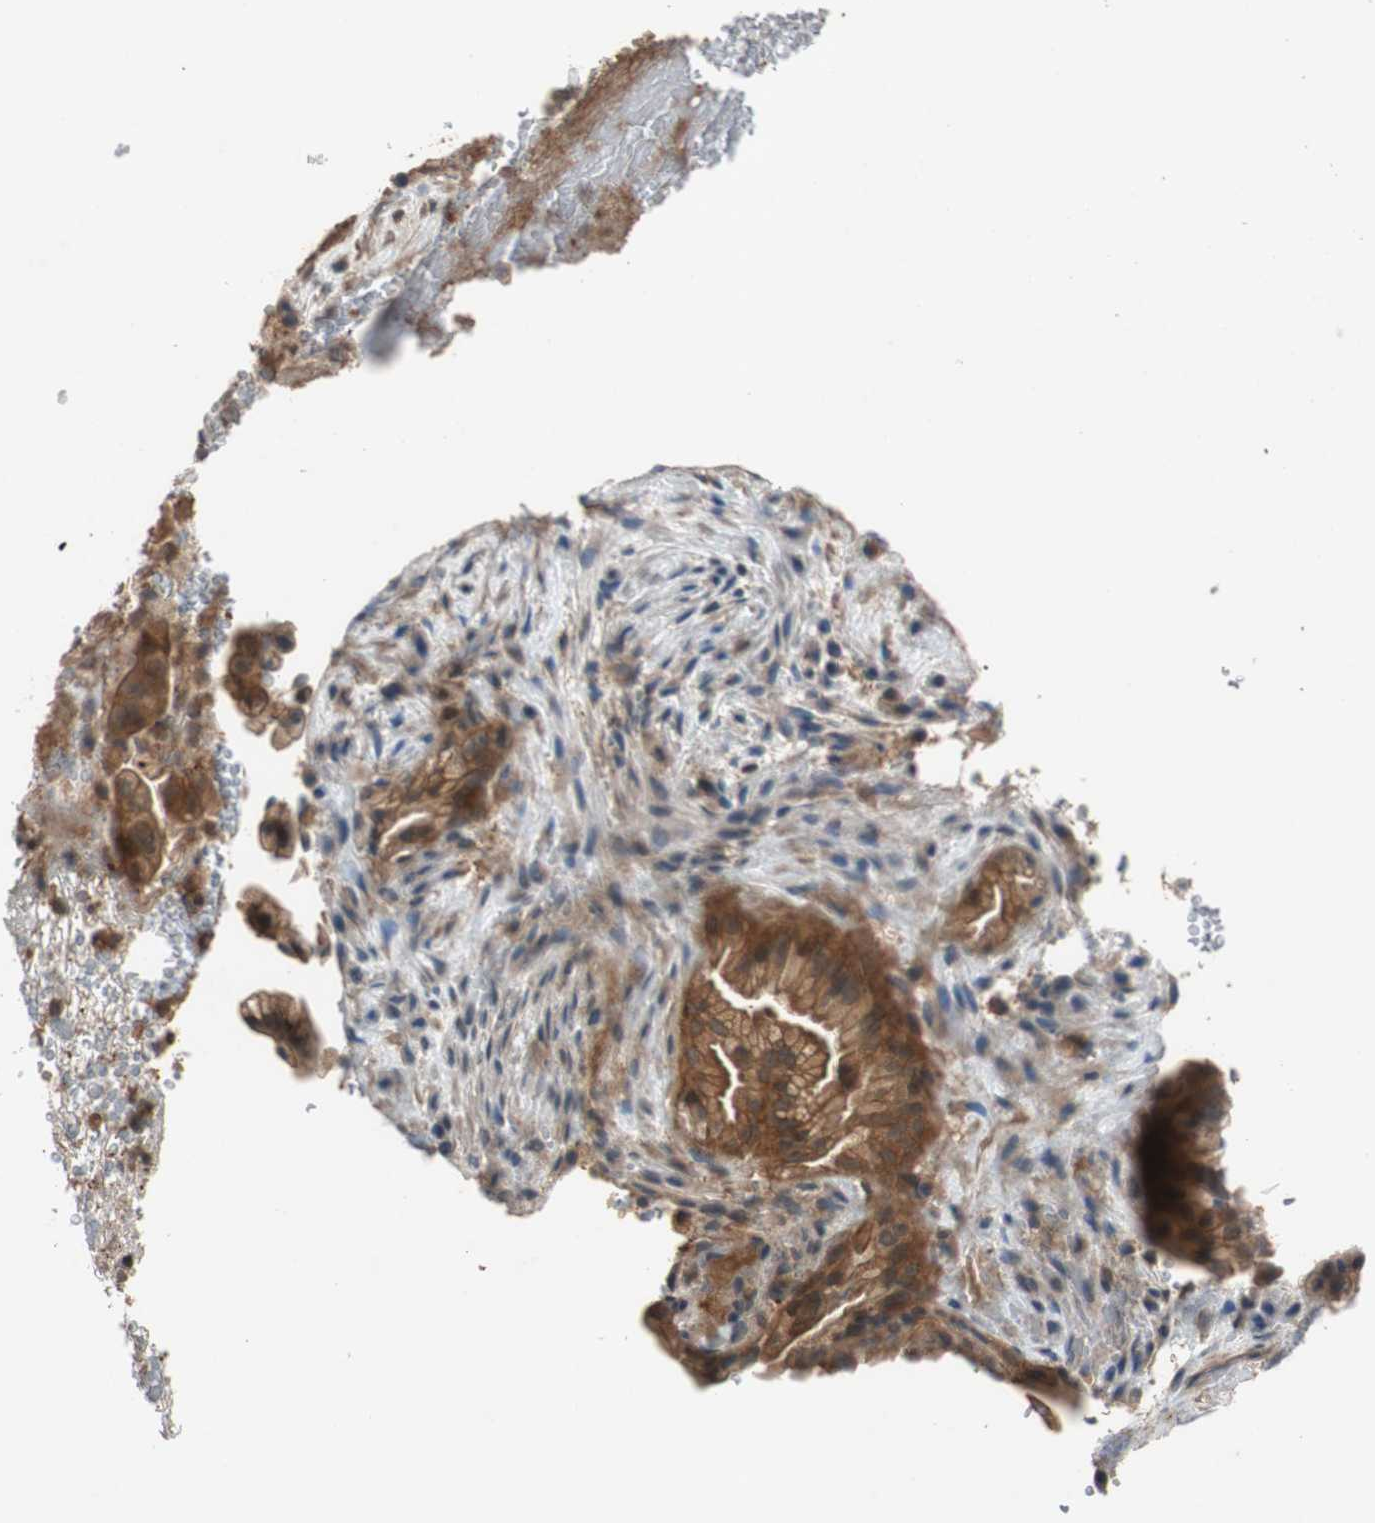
{"staining": {"intensity": "moderate", "quantity": ">75%", "location": "cytoplasmic/membranous"}, "tissue": "liver cancer", "cell_type": "Tumor cells", "image_type": "cancer", "snomed": [{"axis": "morphology", "description": "Cholangiocarcinoma"}, {"axis": "topography", "description": "Liver"}], "caption": "Immunohistochemistry staining of liver cholangiocarcinoma, which displays medium levels of moderate cytoplasmic/membranous expression in approximately >75% of tumor cells indicating moderate cytoplasmic/membranous protein staining. The staining was performed using DAB (3,3'-diaminobenzidine) (brown) for protein detection and nuclei were counterstained in hematoxylin (blue).", "gene": "EPHA8", "patient": {"sex": "female", "age": 68}}